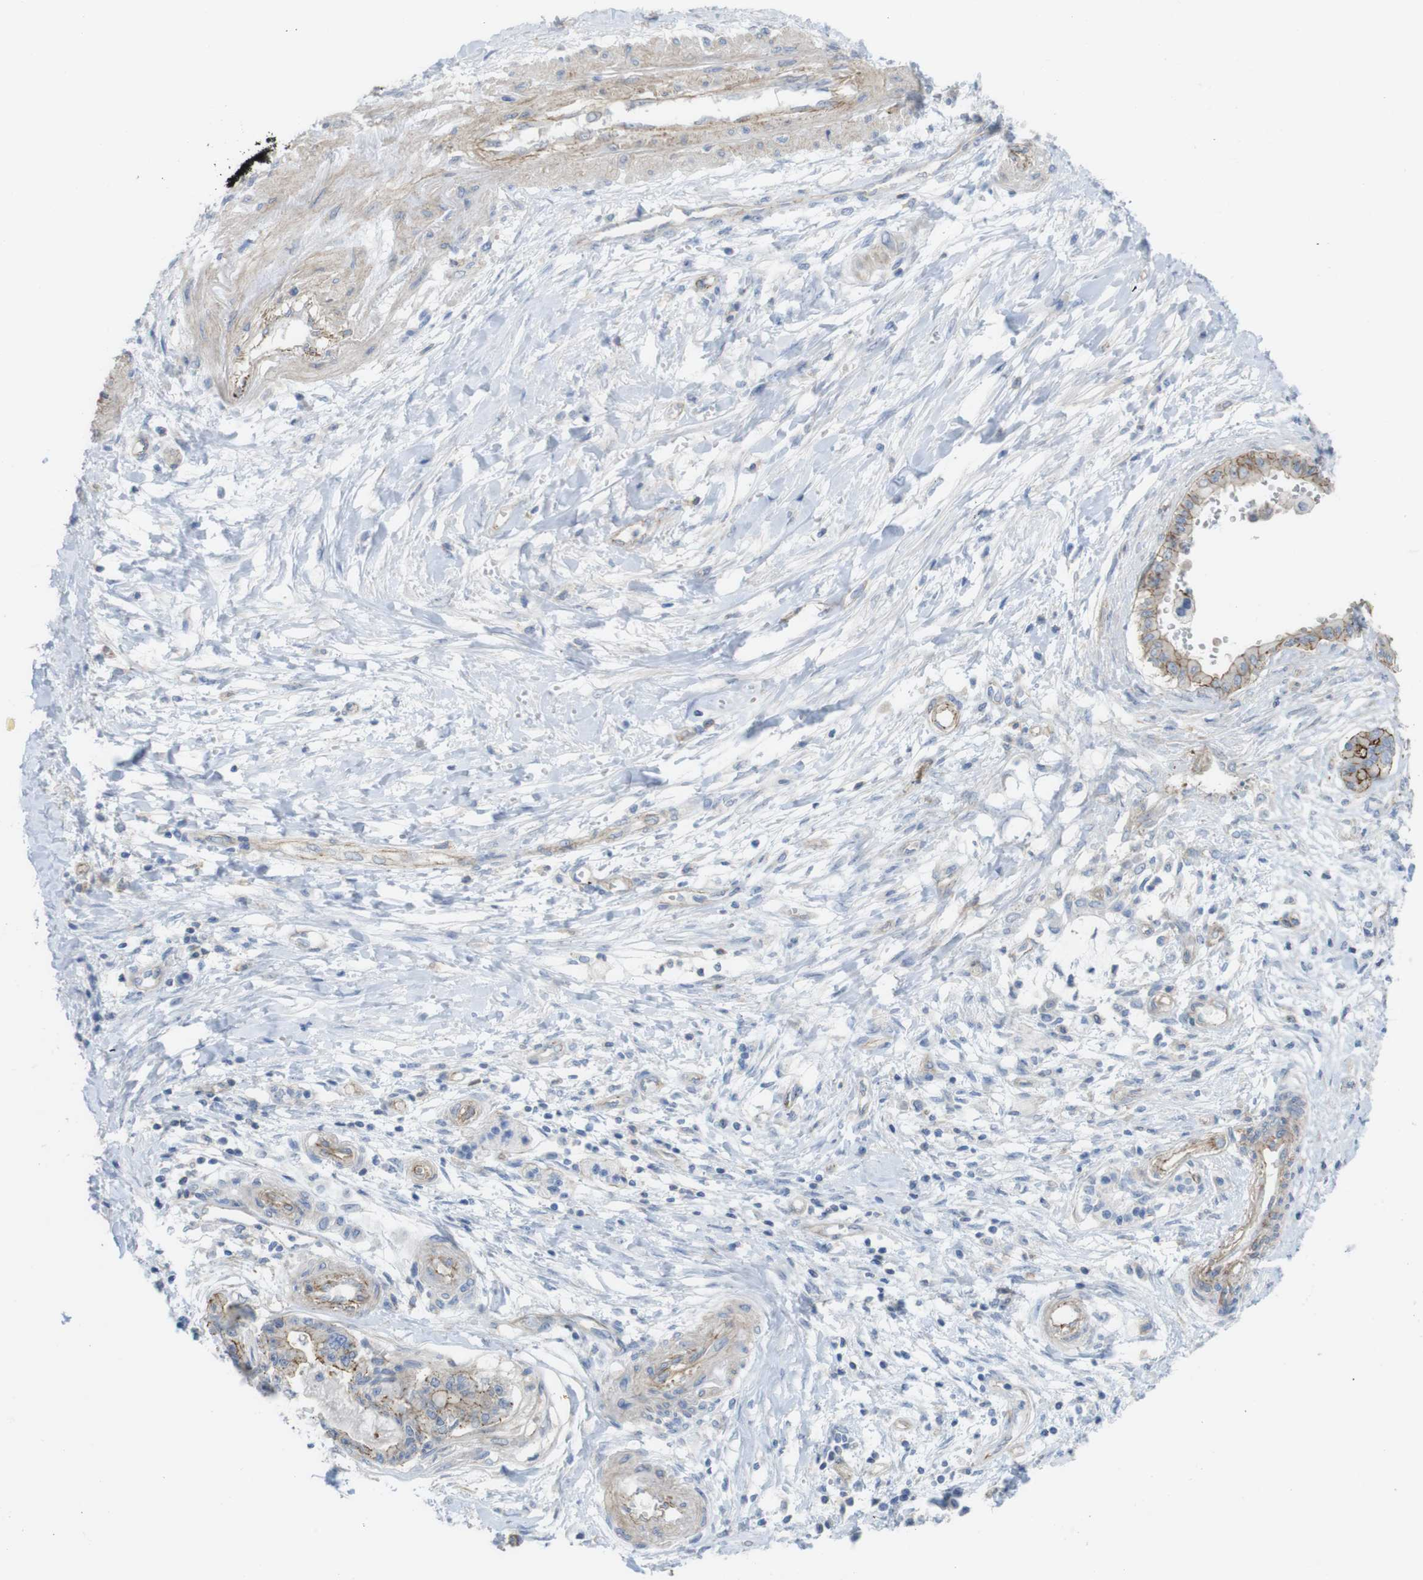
{"staining": {"intensity": "moderate", "quantity": "25%-75%", "location": "cytoplasmic/membranous"}, "tissue": "pancreatic cancer", "cell_type": "Tumor cells", "image_type": "cancer", "snomed": [{"axis": "morphology", "description": "Adenocarcinoma, NOS"}, {"axis": "topography", "description": "Pancreas"}], "caption": "About 25%-75% of tumor cells in human pancreatic cancer (adenocarcinoma) reveal moderate cytoplasmic/membranous protein staining as visualized by brown immunohistochemical staining.", "gene": "PREX2", "patient": {"sex": "male", "age": 56}}